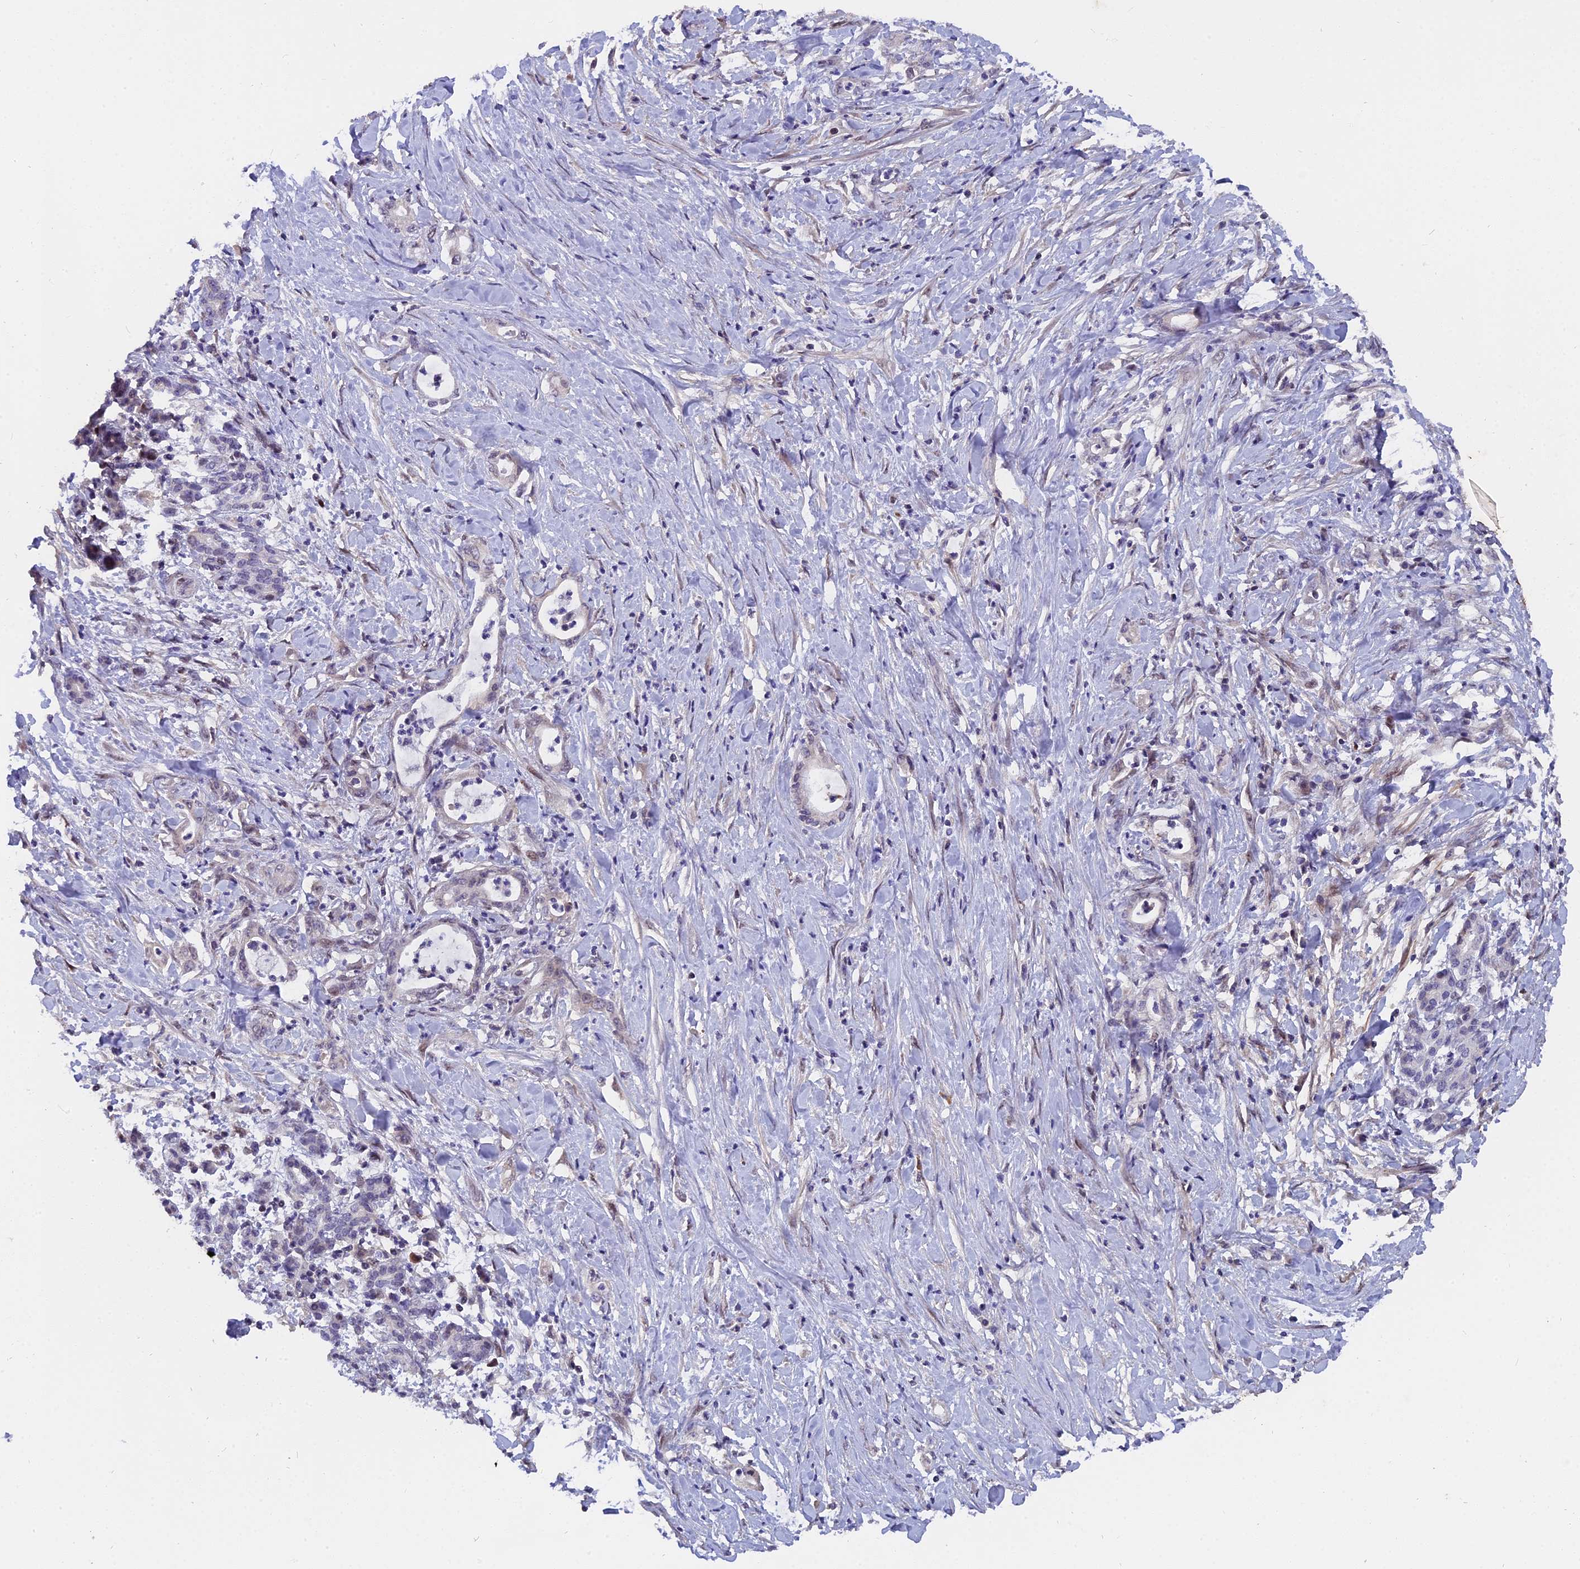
{"staining": {"intensity": "negative", "quantity": "none", "location": "none"}, "tissue": "pancreatic cancer", "cell_type": "Tumor cells", "image_type": "cancer", "snomed": [{"axis": "morphology", "description": "Normal tissue, NOS"}, {"axis": "morphology", "description": "Adenocarcinoma, NOS"}, {"axis": "topography", "description": "Pancreas"}], "caption": "Pancreatic adenocarcinoma was stained to show a protein in brown. There is no significant expression in tumor cells.", "gene": "PYGO1", "patient": {"sex": "female", "age": 55}}